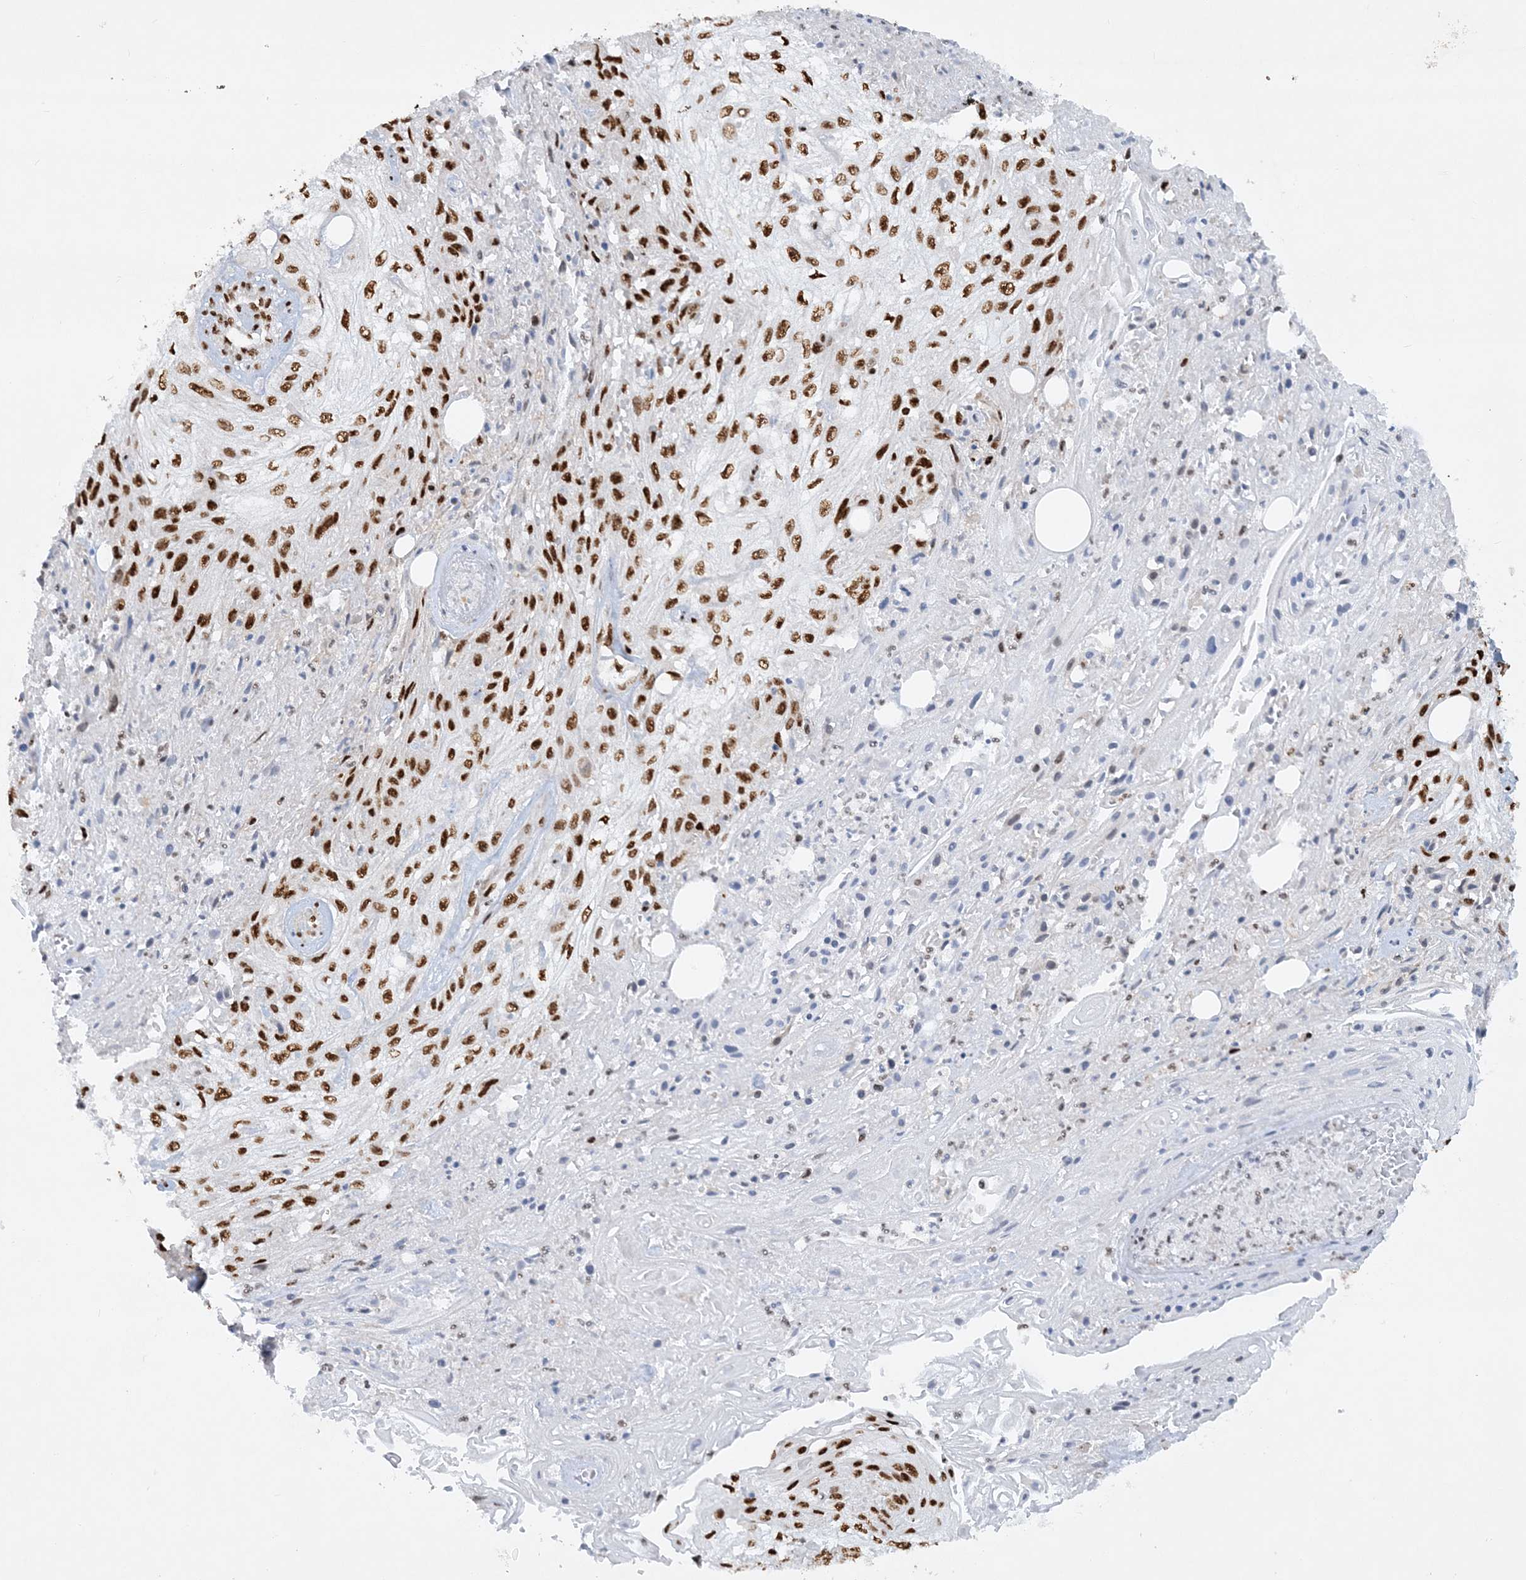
{"staining": {"intensity": "strong", "quantity": ">75%", "location": "nuclear"}, "tissue": "skin cancer", "cell_type": "Tumor cells", "image_type": "cancer", "snomed": [{"axis": "morphology", "description": "Squamous cell carcinoma, NOS"}, {"axis": "morphology", "description": "Squamous cell carcinoma, metastatic, NOS"}, {"axis": "topography", "description": "Skin"}, {"axis": "topography", "description": "Lymph node"}], "caption": "The histopathology image displays staining of skin metastatic squamous cell carcinoma, revealing strong nuclear protein staining (brown color) within tumor cells.", "gene": "DELE1", "patient": {"sex": "male", "age": 75}}